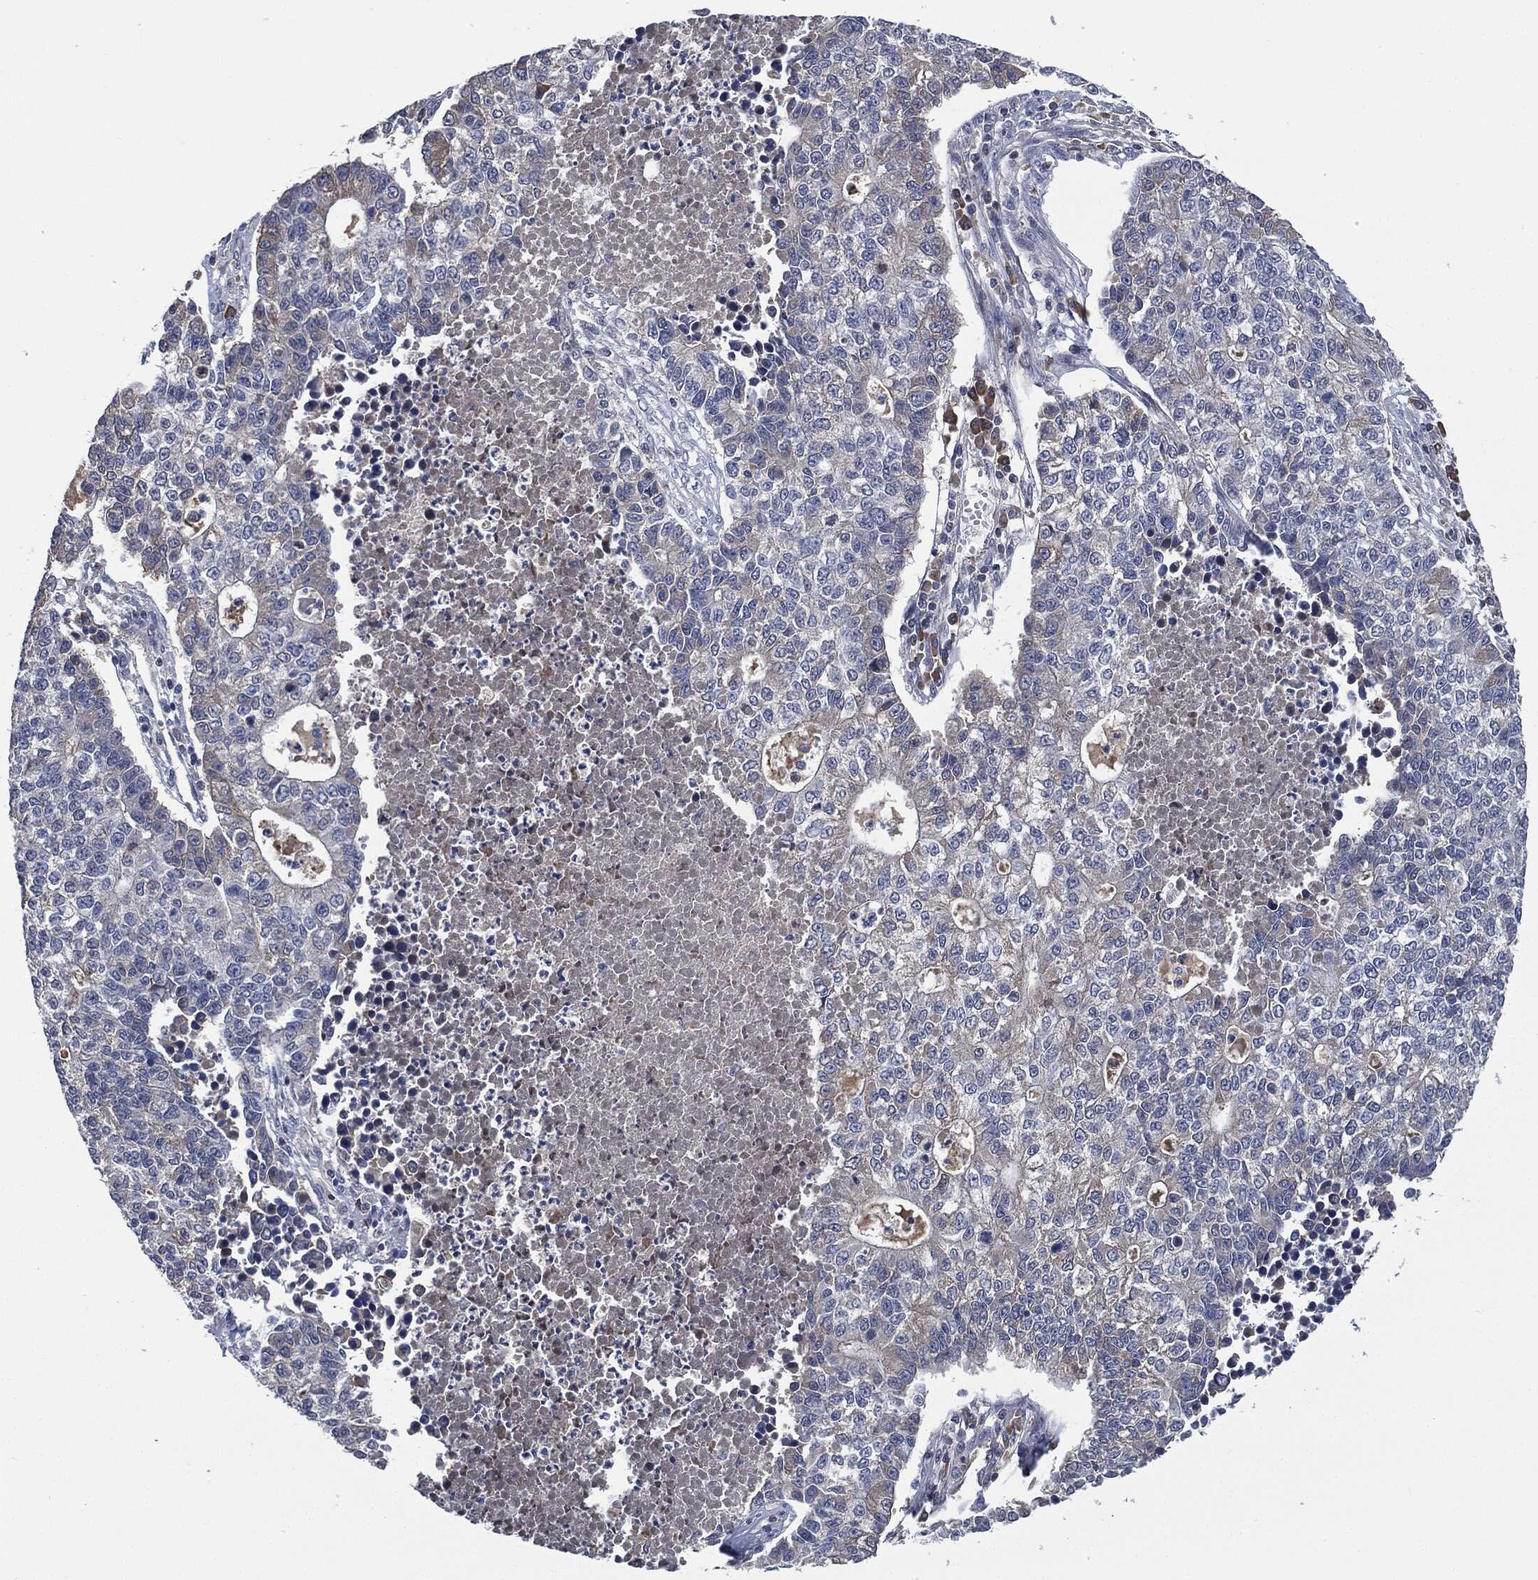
{"staining": {"intensity": "negative", "quantity": "none", "location": "none"}, "tissue": "lung cancer", "cell_type": "Tumor cells", "image_type": "cancer", "snomed": [{"axis": "morphology", "description": "Adenocarcinoma, NOS"}, {"axis": "topography", "description": "Lung"}], "caption": "A high-resolution micrograph shows immunohistochemistry (IHC) staining of lung cancer, which reveals no significant positivity in tumor cells.", "gene": "IL2RG", "patient": {"sex": "male", "age": 57}}